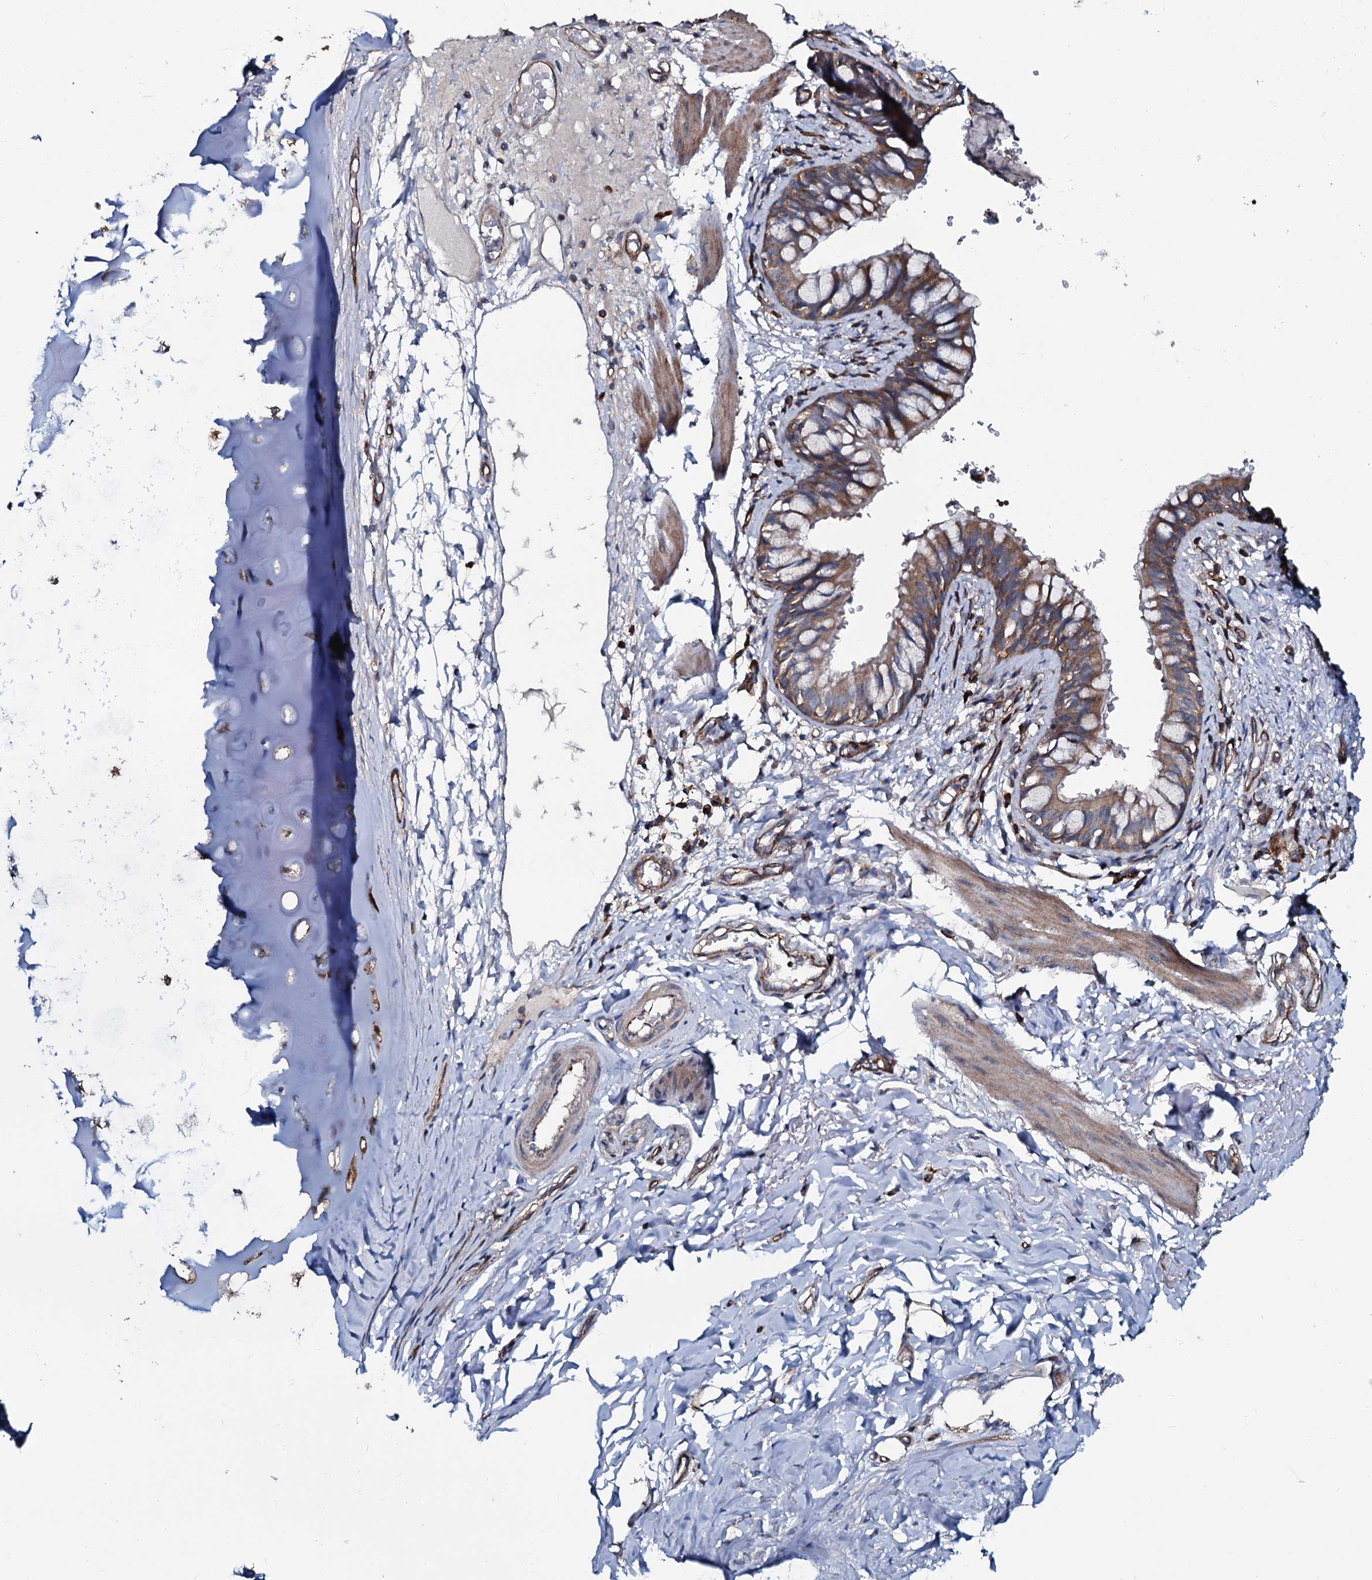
{"staining": {"intensity": "moderate", "quantity": ">75%", "location": "cytoplasmic/membranous"}, "tissue": "bronchus", "cell_type": "Respiratory epithelial cells", "image_type": "normal", "snomed": [{"axis": "morphology", "description": "Normal tissue, NOS"}, {"axis": "topography", "description": "Cartilage tissue"}, {"axis": "topography", "description": "Bronchus"}], "caption": "Moderate cytoplasmic/membranous protein positivity is identified in about >75% of respiratory epithelial cells in bronchus.", "gene": "USPL1", "patient": {"sex": "female", "age": 36}}